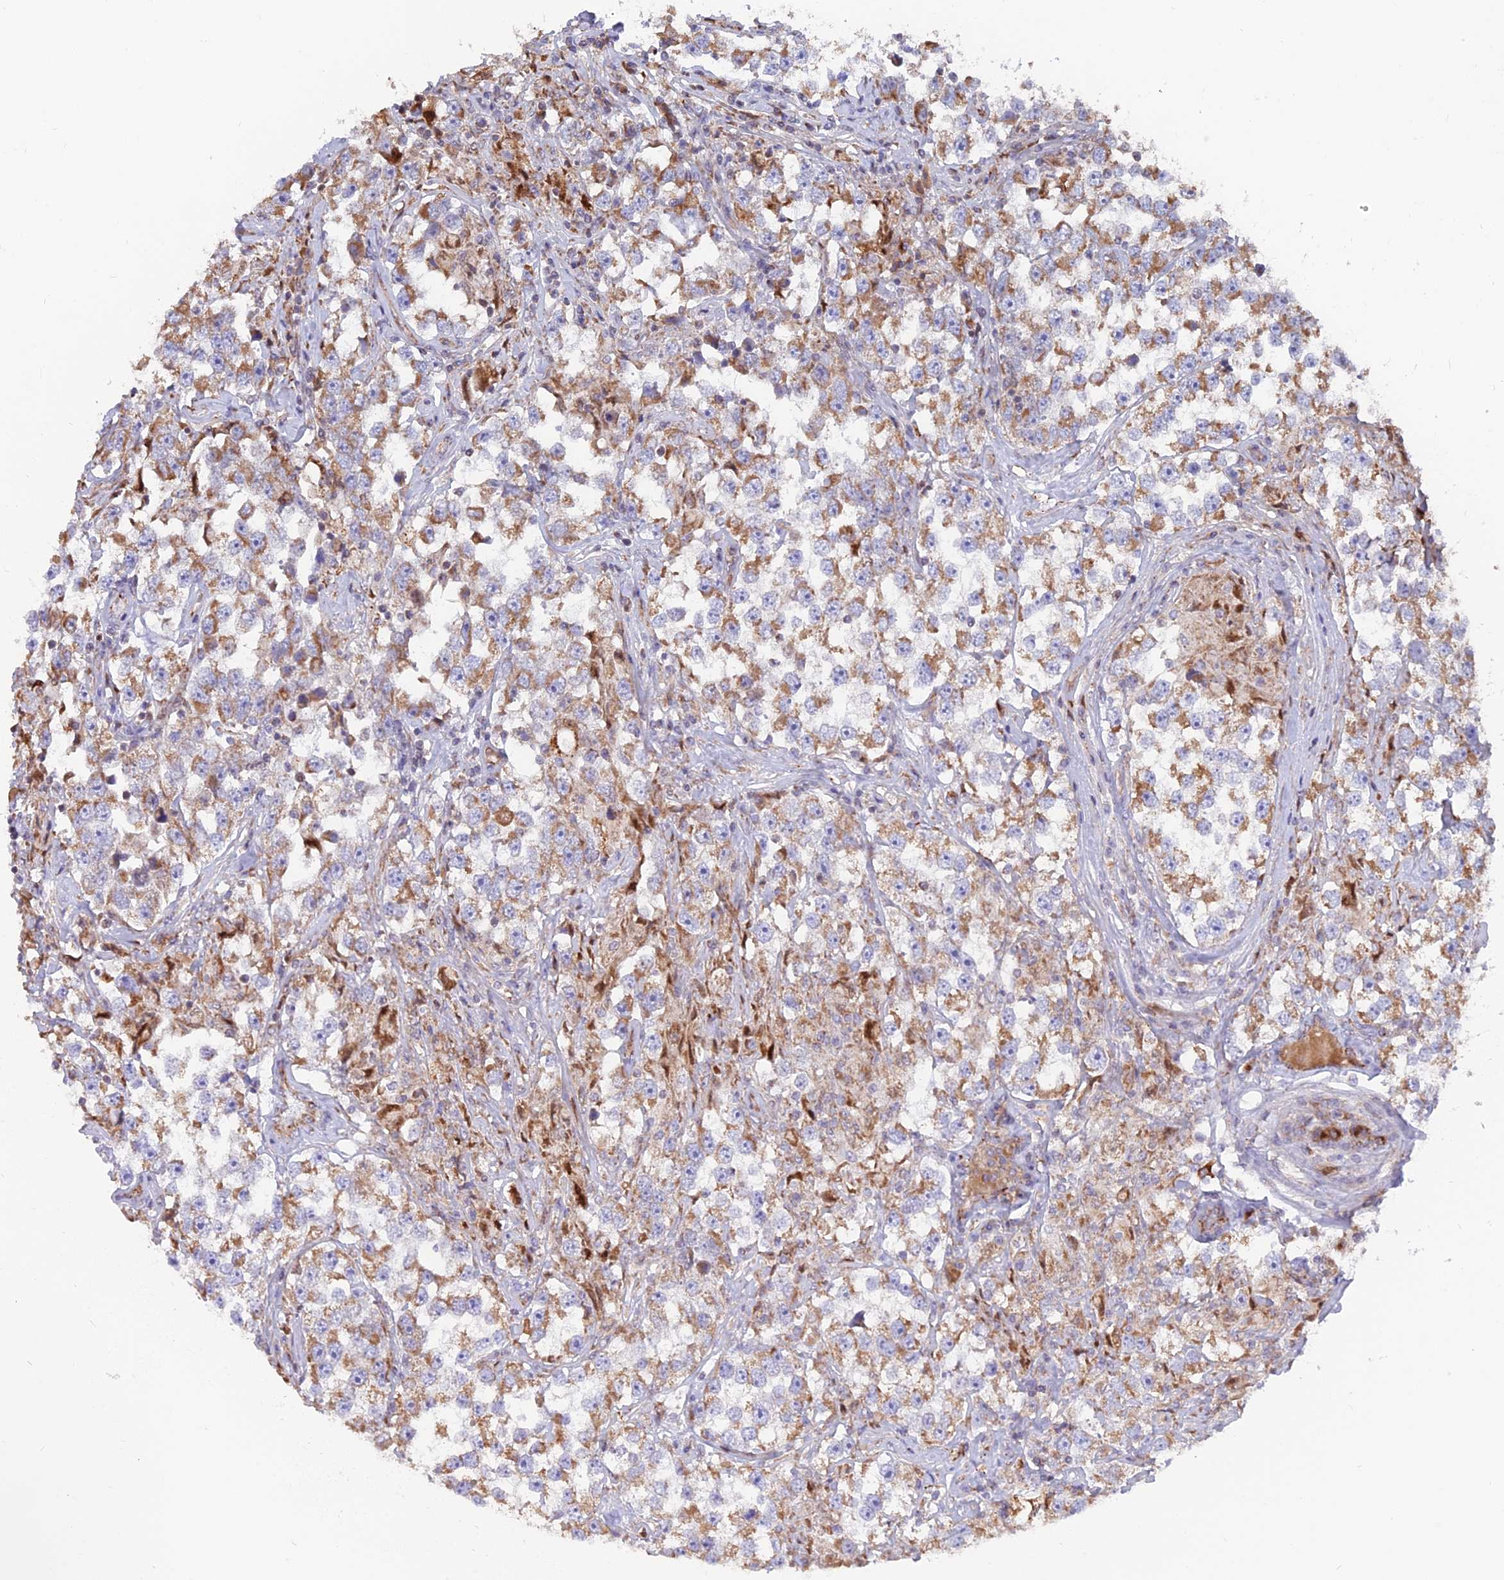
{"staining": {"intensity": "moderate", "quantity": "25%-75%", "location": "cytoplasmic/membranous"}, "tissue": "testis cancer", "cell_type": "Tumor cells", "image_type": "cancer", "snomed": [{"axis": "morphology", "description": "Seminoma, NOS"}, {"axis": "topography", "description": "Testis"}], "caption": "Immunohistochemical staining of seminoma (testis) exhibits moderate cytoplasmic/membranous protein expression in approximately 25%-75% of tumor cells.", "gene": "TBC1D20", "patient": {"sex": "male", "age": 46}}